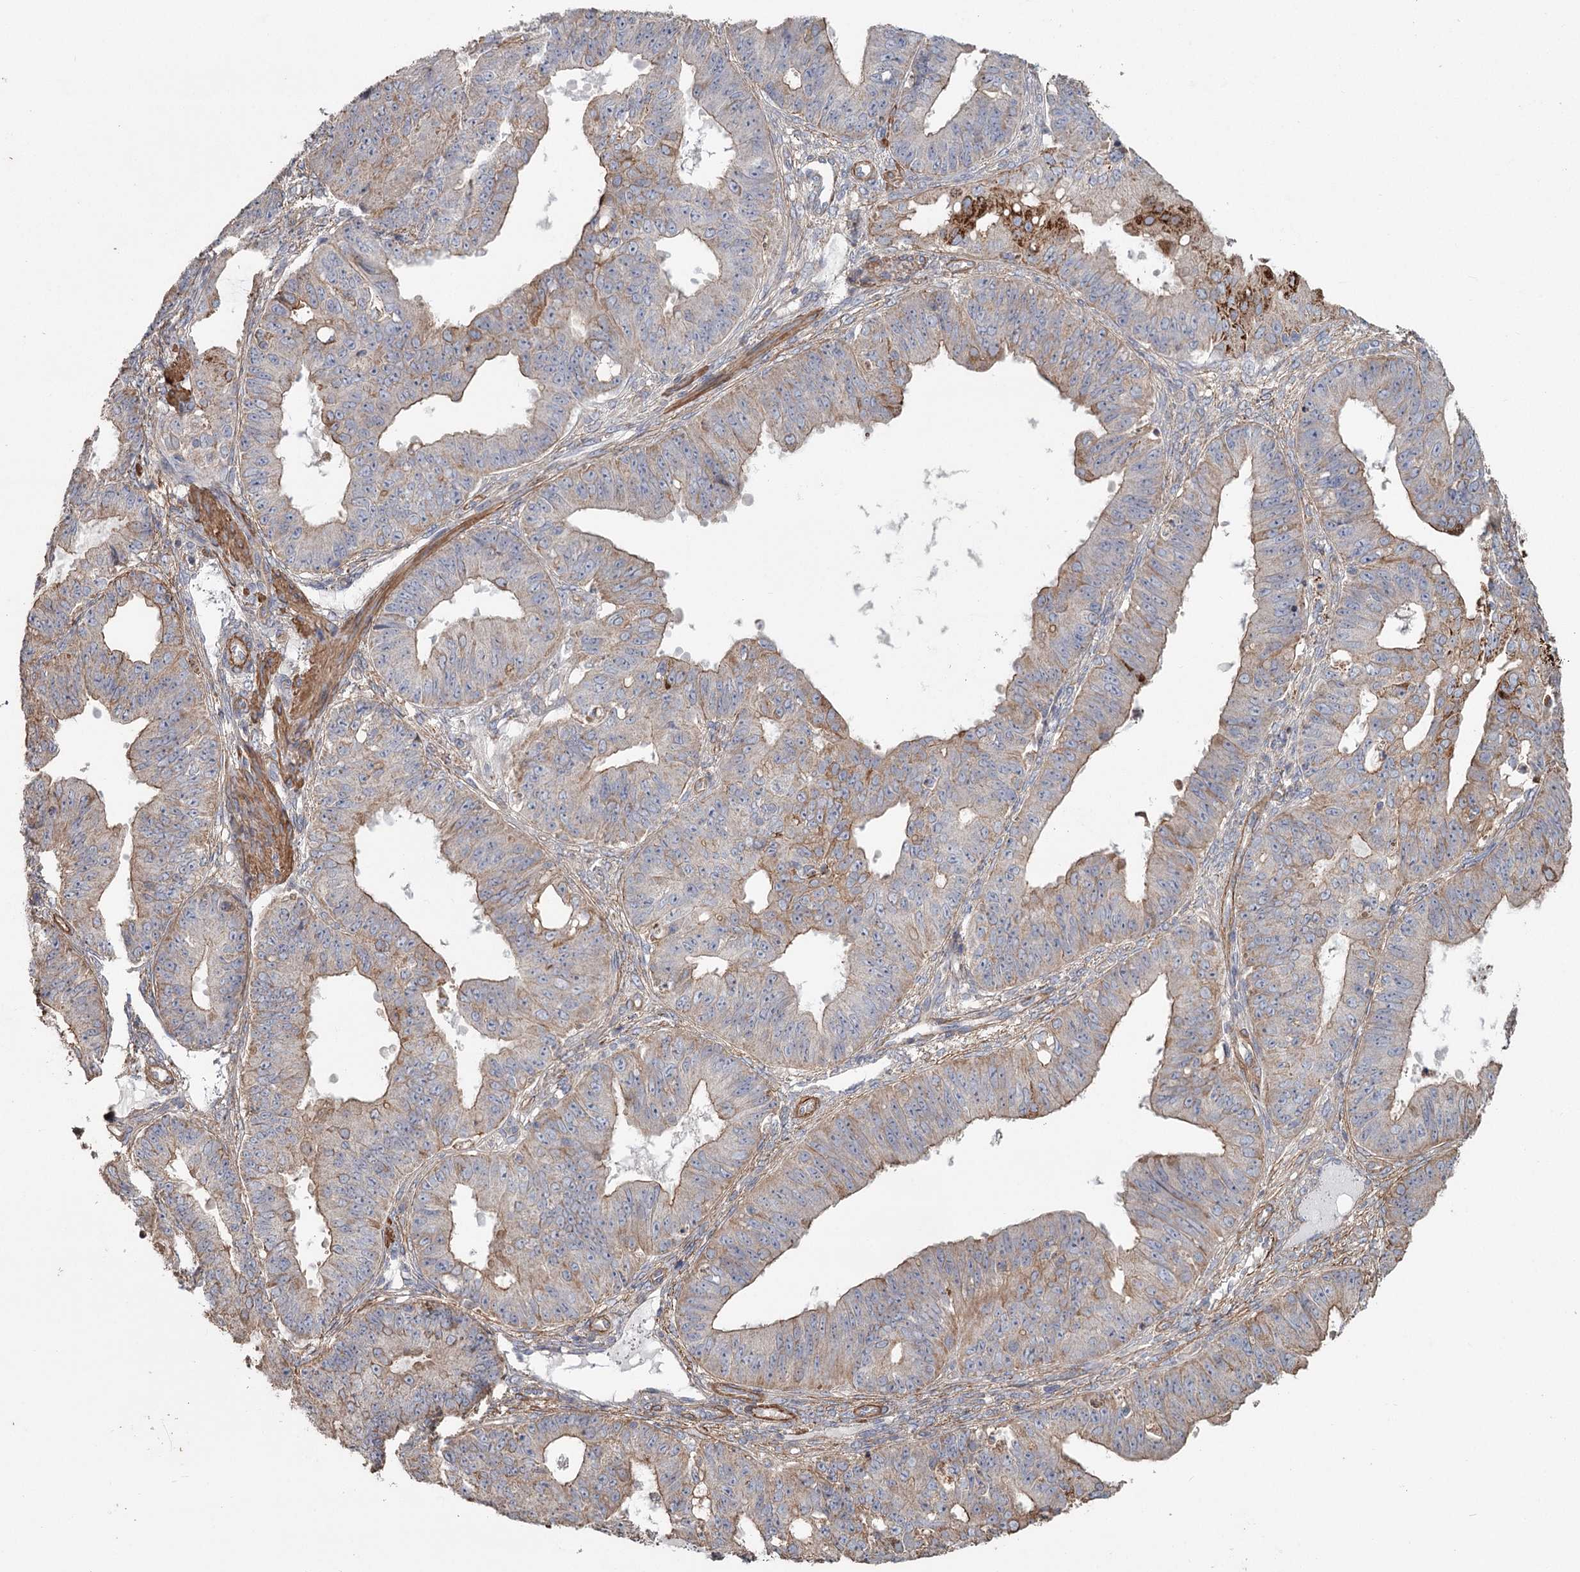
{"staining": {"intensity": "moderate", "quantity": "25%-75%", "location": "cytoplasmic/membranous"}, "tissue": "ovarian cancer", "cell_type": "Tumor cells", "image_type": "cancer", "snomed": [{"axis": "morphology", "description": "Carcinoma, endometroid"}, {"axis": "topography", "description": "Appendix"}, {"axis": "topography", "description": "Ovary"}], "caption": "This is an image of immunohistochemistry (IHC) staining of ovarian cancer, which shows moderate expression in the cytoplasmic/membranous of tumor cells.", "gene": "DHRS9", "patient": {"sex": "female", "age": 42}}